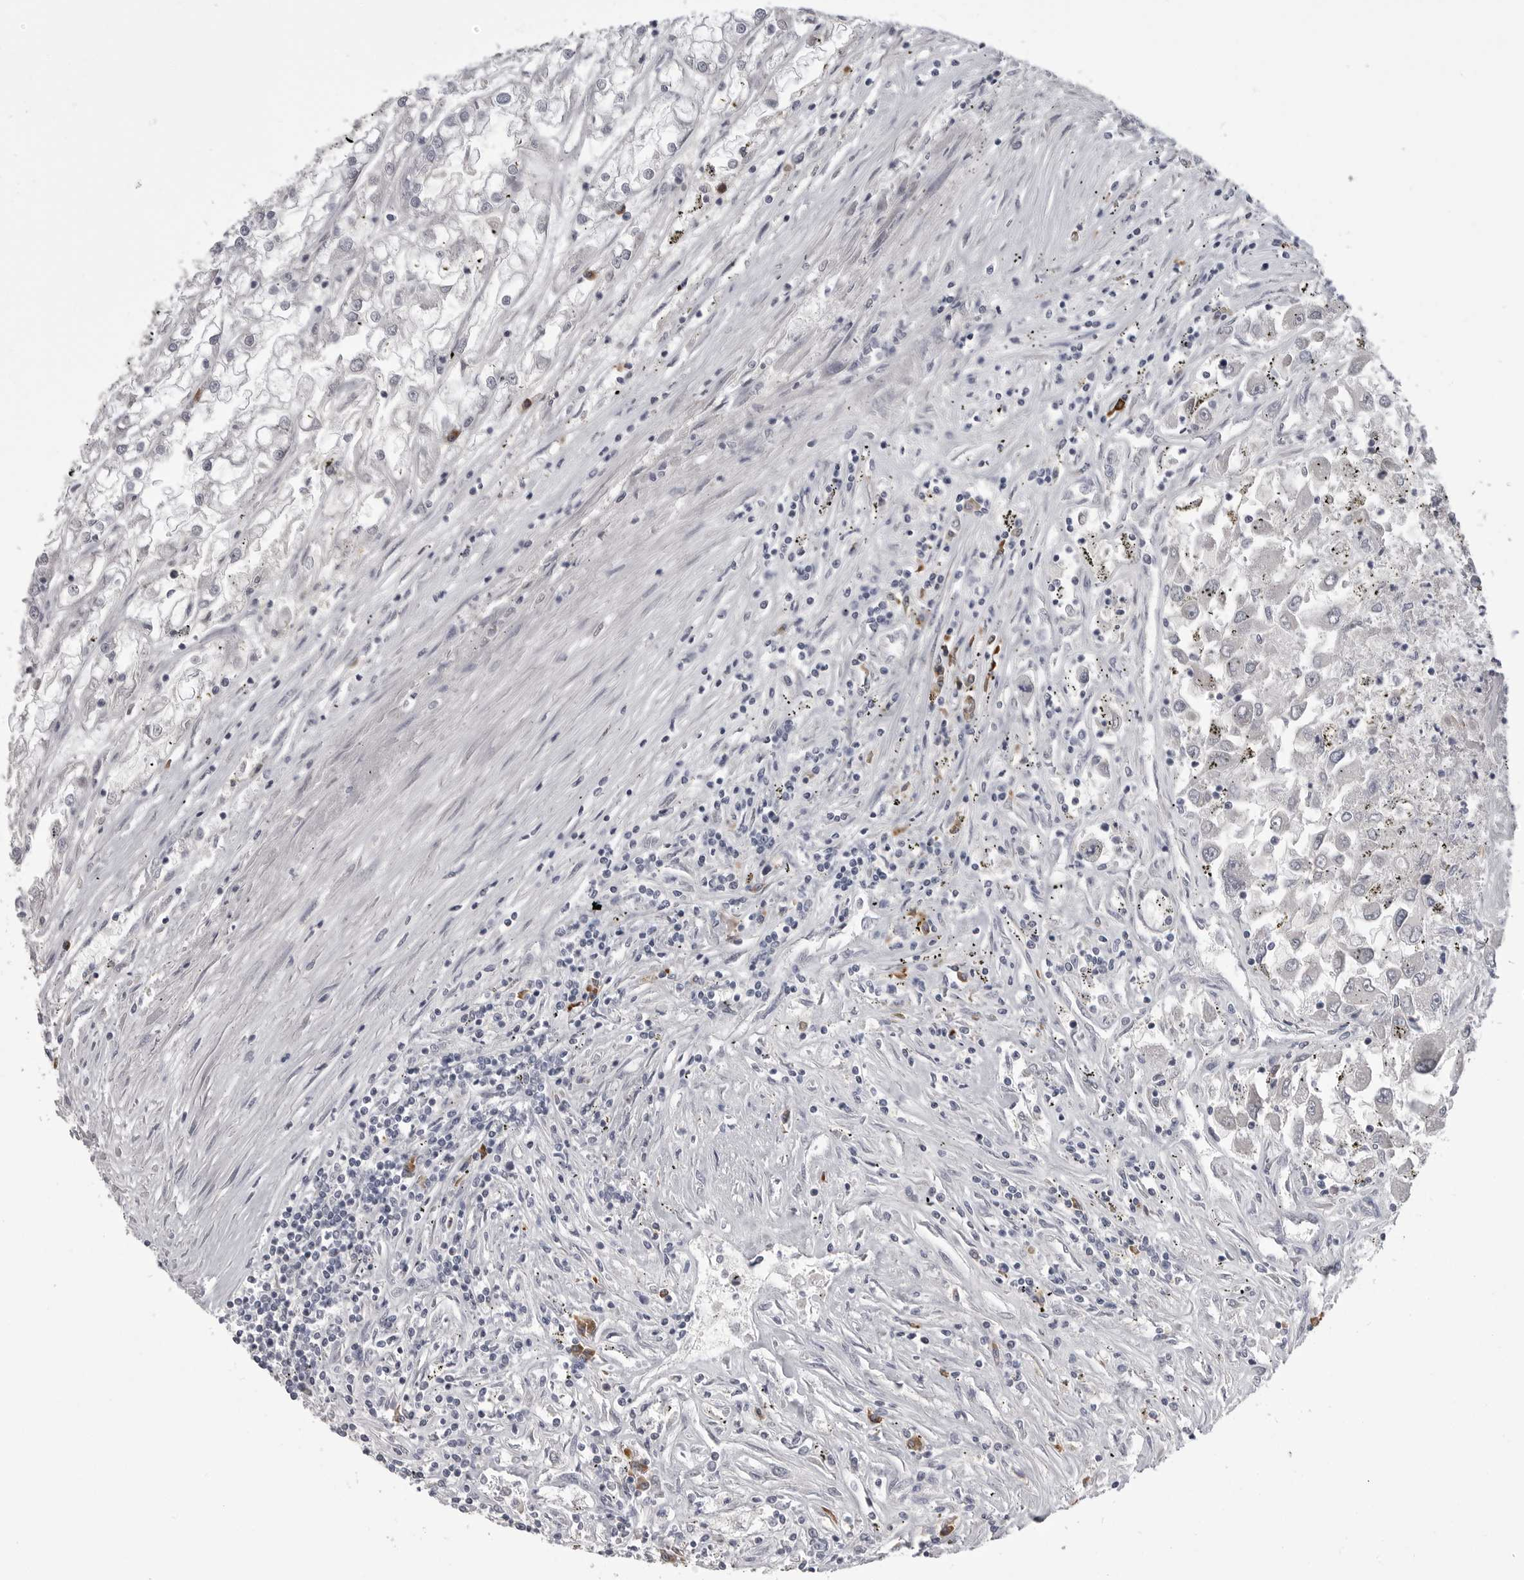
{"staining": {"intensity": "negative", "quantity": "none", "location": "none"}, "tissue": "renal cancer", "cell_type": "Tumor cells", "image_type": "cancer", "snomed": [{"axis": "morphology", "description": "Adenocarcinoma, NOS"}, {"axis": "topography", "description": "Kidney"}], "caption": "Tumor cells are negative for protein expression in human renal cancer (adenocarcinoma).", "gene": "FKBP2", "patient": {"sex": "female", "age": 52}}